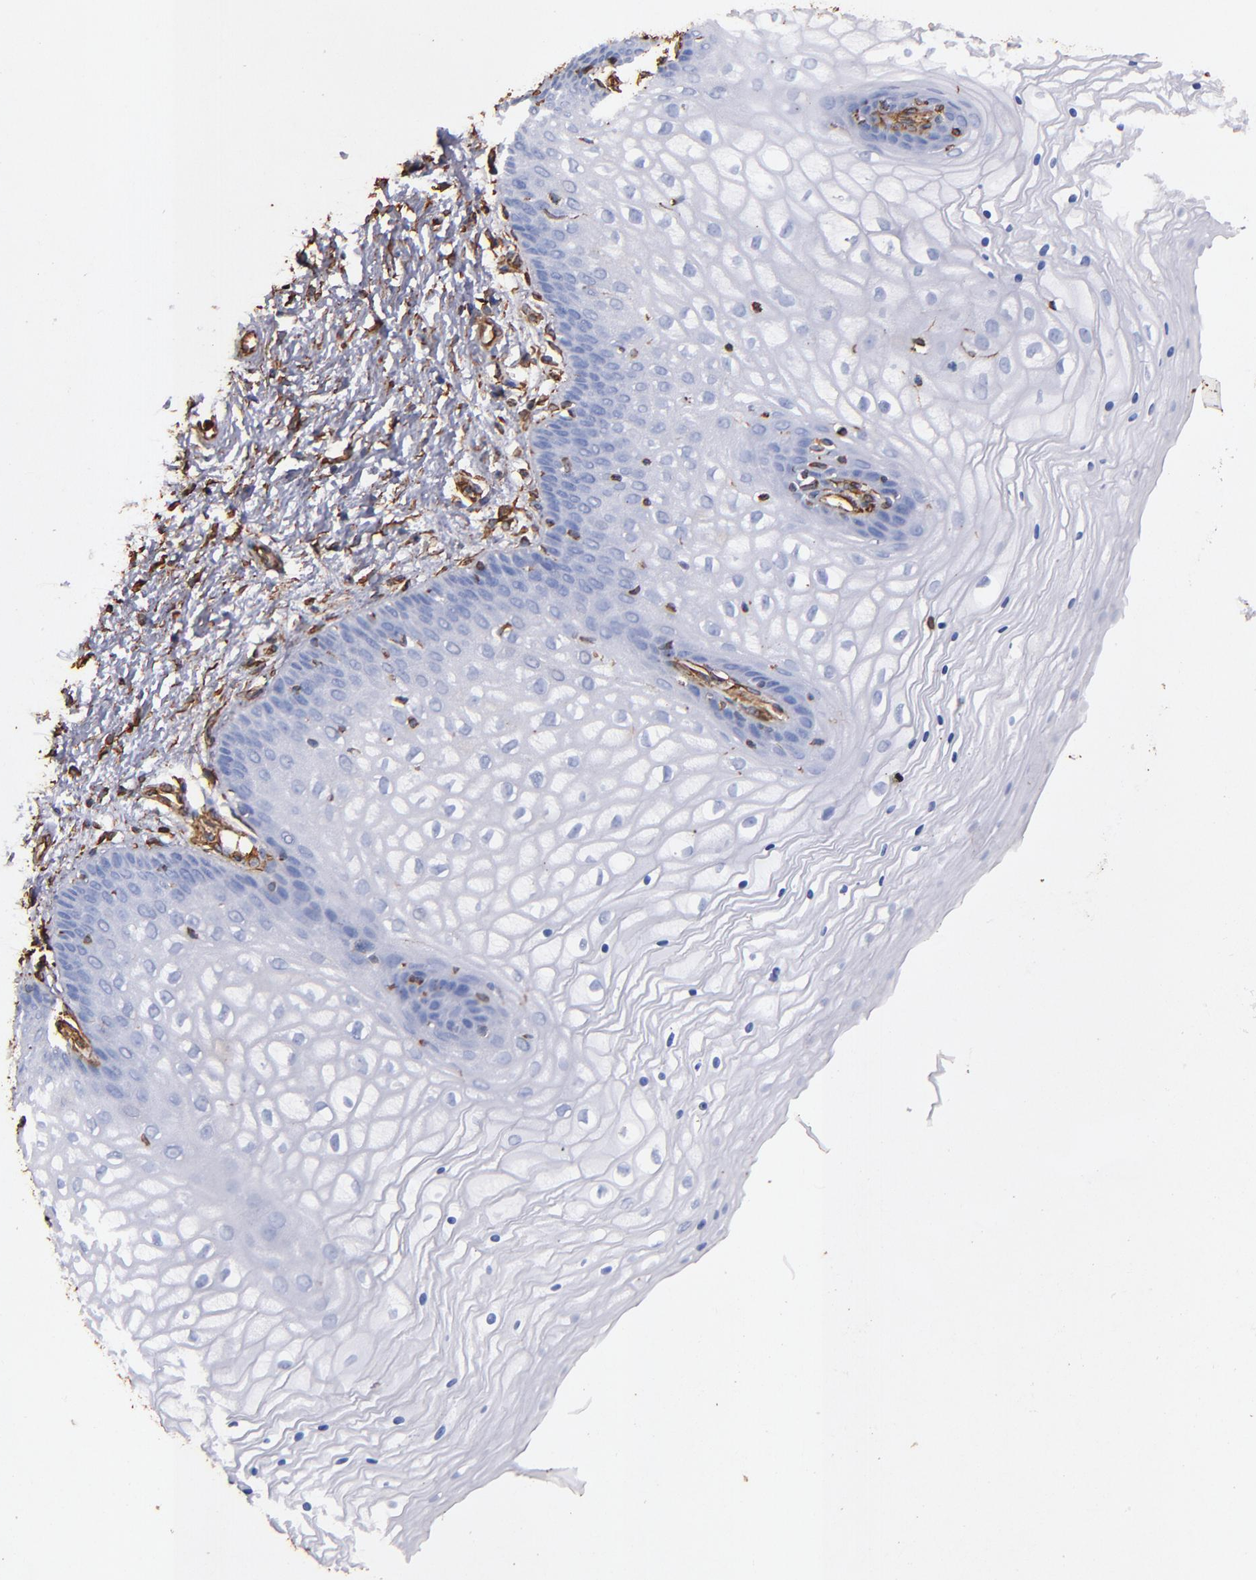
{"staining": {"intensity": "strong", "quantity": "<25%", "location": "cytoplasmic/membranous"}, "tissue": "vagina", "cell_type": "Squamous epithelial cells", "image_type": "normal", "snomed": [{"axis": "morphology", "description": "Normal tissue, NOS"}, {"axis": "topography", "description": "Vagina"}], "caption": "This photomicrograph exhibits immunohistochemistry staining of unremarkable vagina, with medium strong cytoplasmic/membranous staining in about <25% of squamous epithelial cells.", "gene": "VIM", "patient": {"sex": "female", "age": 34}}